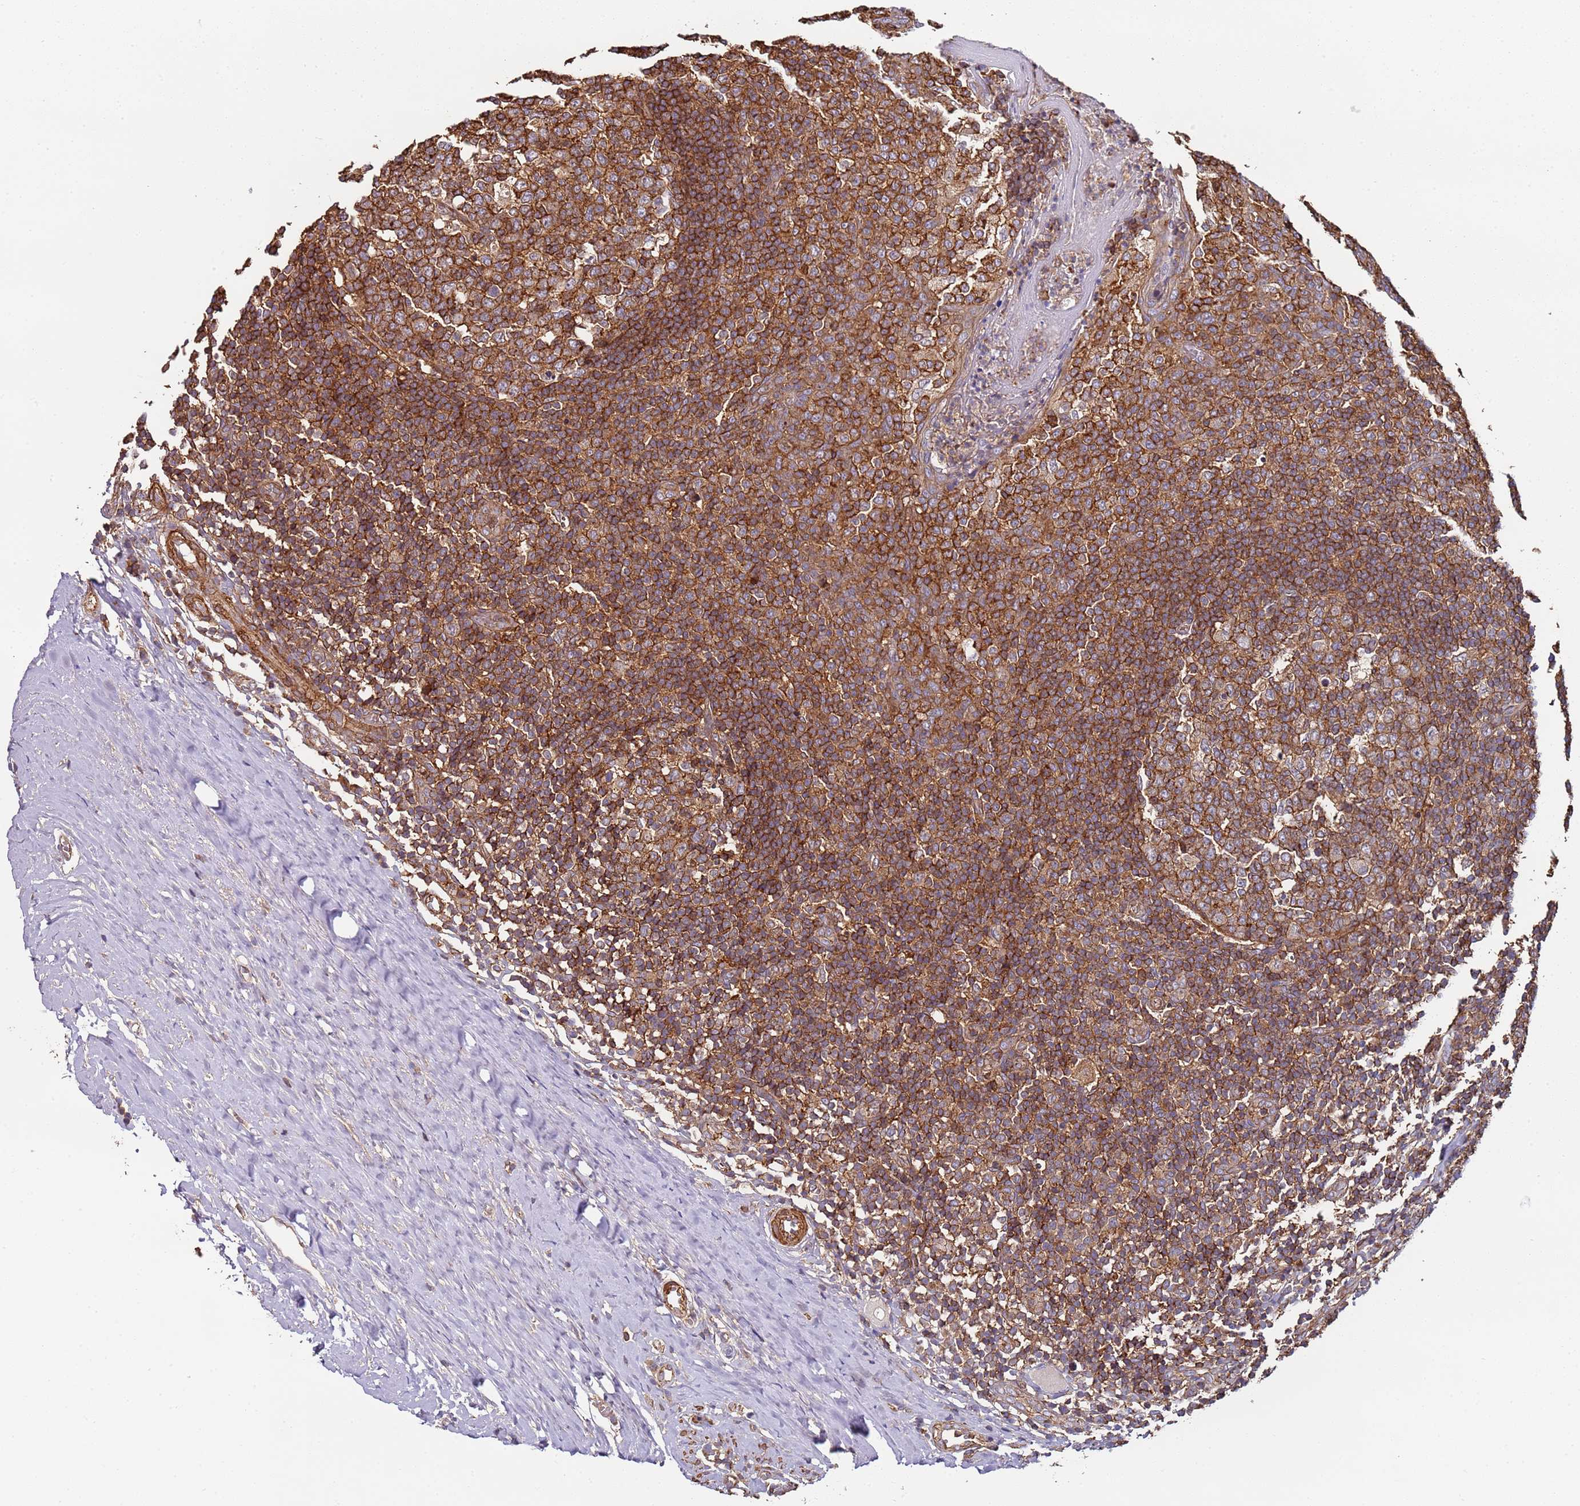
{"staining": {"intensity": "moderate", "quantity": ">75%", "location": "cytoplasmic/membranous"}, "tissue": "tonsil", "cell_type": "Germinal center cells", "image_type": "normal", "snomed": [{"axis": "morphology", "description": "Normal tissue, NOS"}, {"axis": "topography", "description": "Tonsil"}], "caption": "A photomicrograph showing moderate cytoplasmic/membranous expression in about >75% of germinal center cells in unremarkable tonsil, as visualized by brown immunohistochemical staining.", "gene": "CYP2U1", "patient": {"sex": "female", "age": 19}}